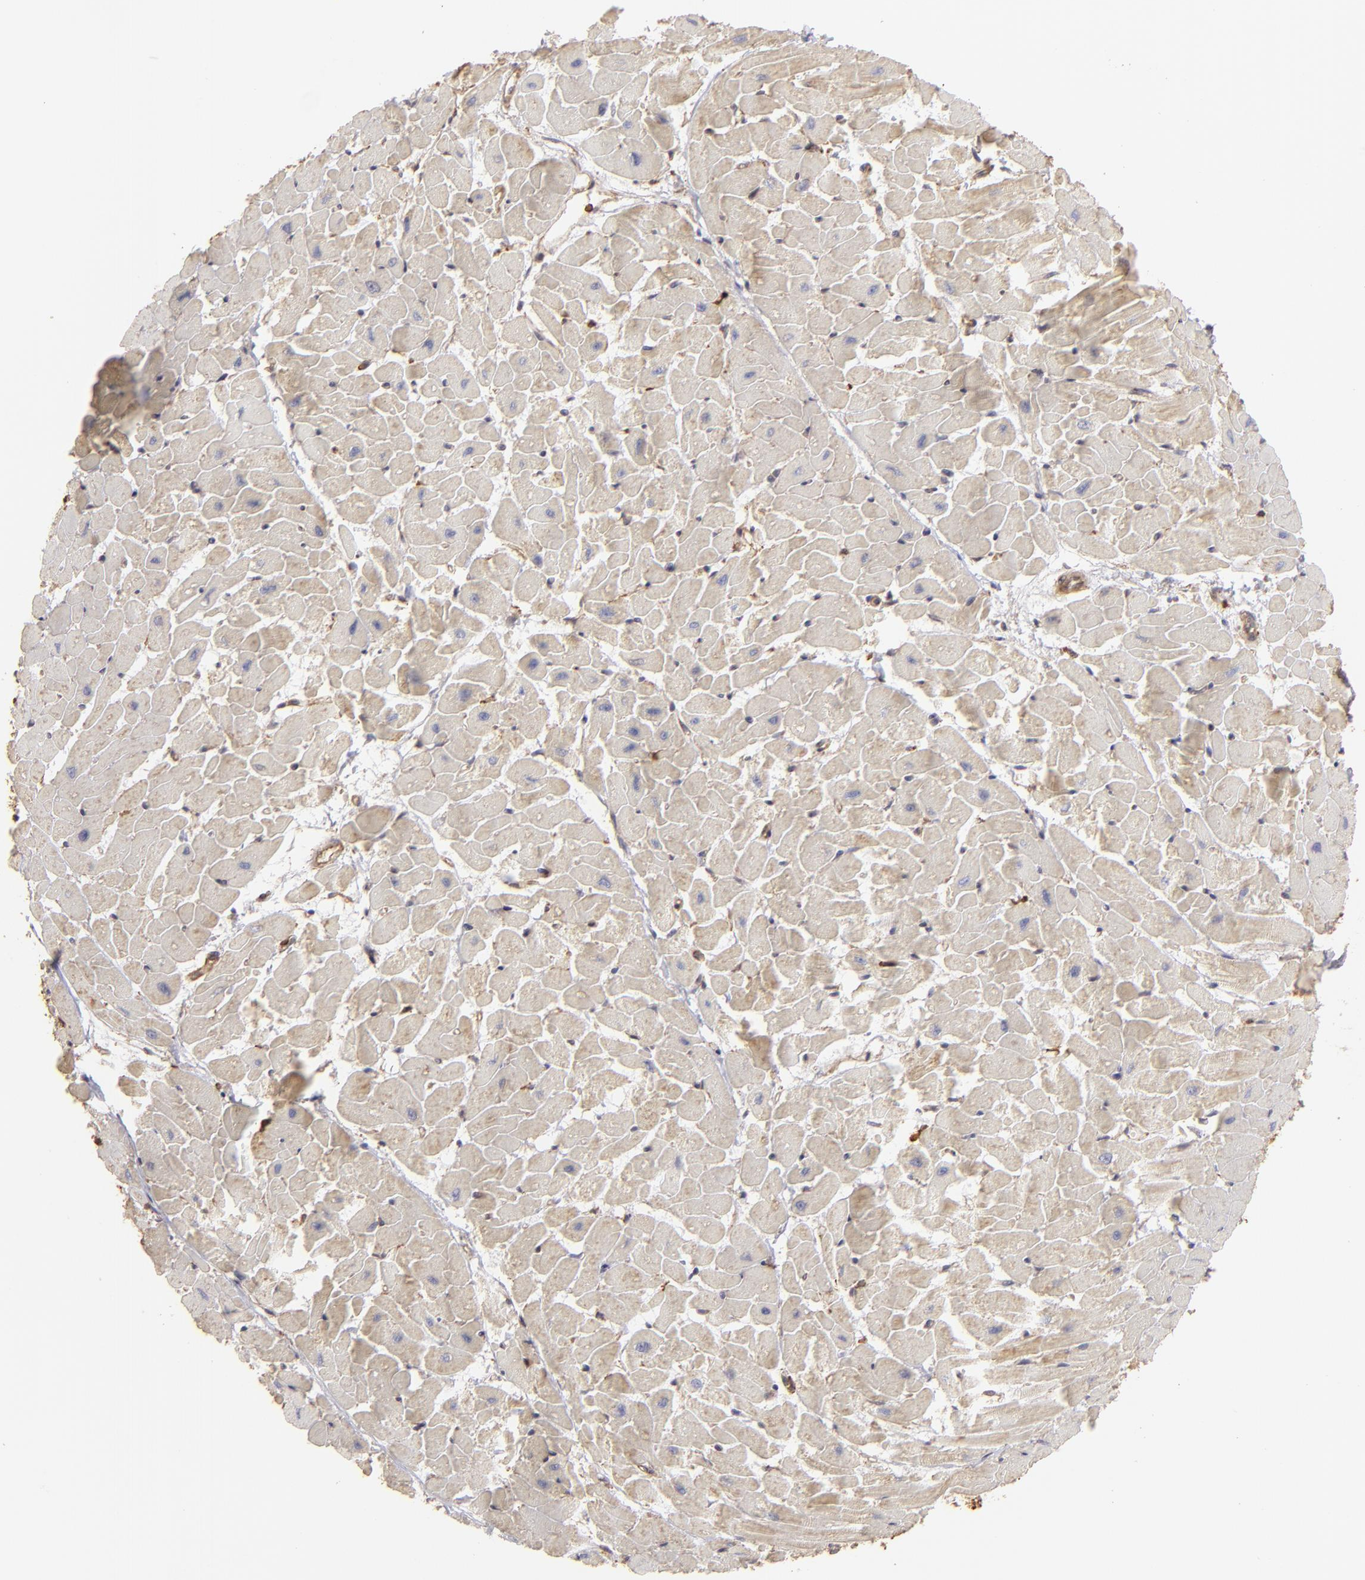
{"staining": {"intensity": "negative", "quantity": "none", "location": "none"}, "tissue": "heart muscle", "cell_type": "Cardiomyocytes", "image_type": "normal", "snomed": [{"axis": "morphology", "description": "Normal tissue, NOS"}, {"axis": "topography", "description": "Heart"}], "caption": "DAB (3,3'-diaminobenzidine) immunohistochemical staining of normal human heart muscle demonstrates no significant expression in cardiomyocytes.", "gene": "ACTB", "patient": {"sex": "female", "age": 19}}